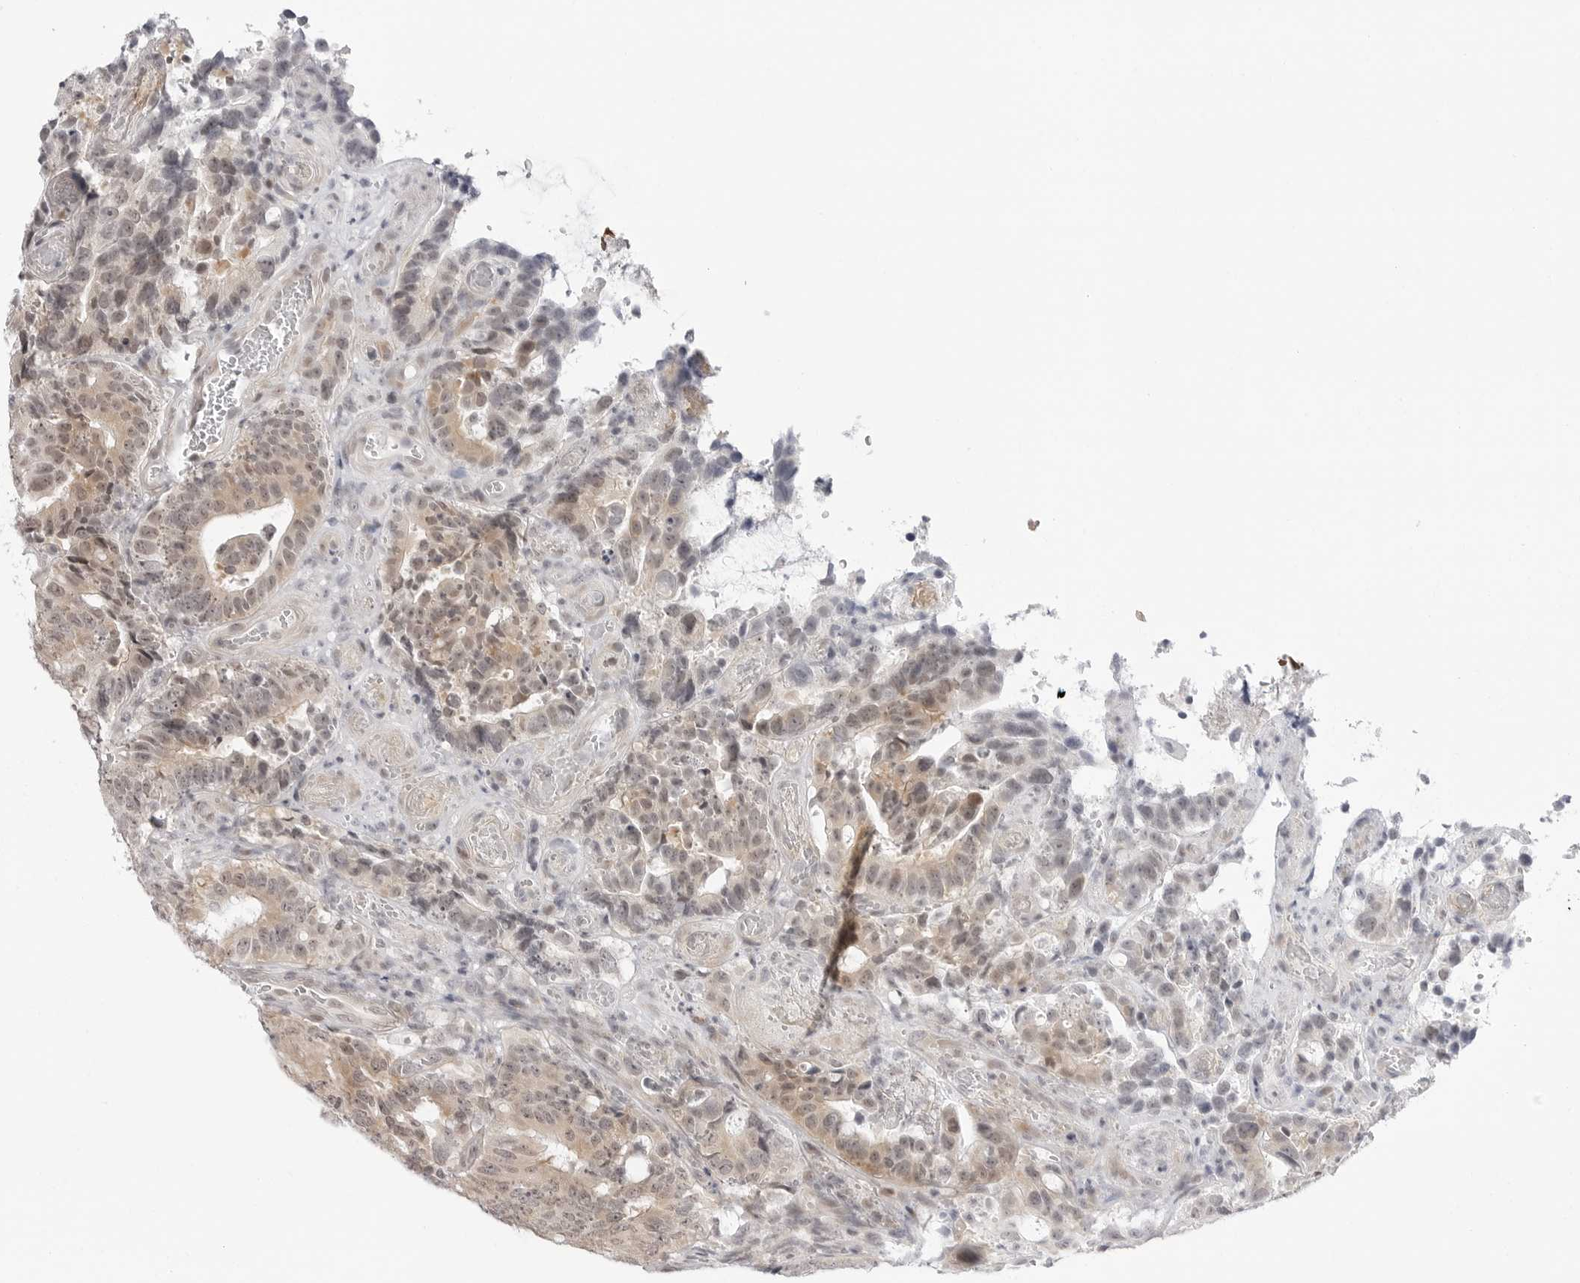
{"staining": {"intensity": "weak", "quantity": "25%-75%", "location": "cytoplasmic/membranous"}, "tissue": "colorectal cancer", "cell_type": "Tumor cells", "image_type": "cancer", "snomed": [{"axis": "morphology", "description": "Adenocarcinoma, NOS"}, {"axis": "topography", "description": "Colon"}], "caption": "Immunohistochemistry (IHC) image of human adenocarcinoma (colorectal) stained for a protein (brown), which reveals low levels of weak cytoplasmic/membranous positivity in about 25%-75% of tumor cells.", "gene": "PPP2R5C", "patient": {"sex": "male", "age": 83}}